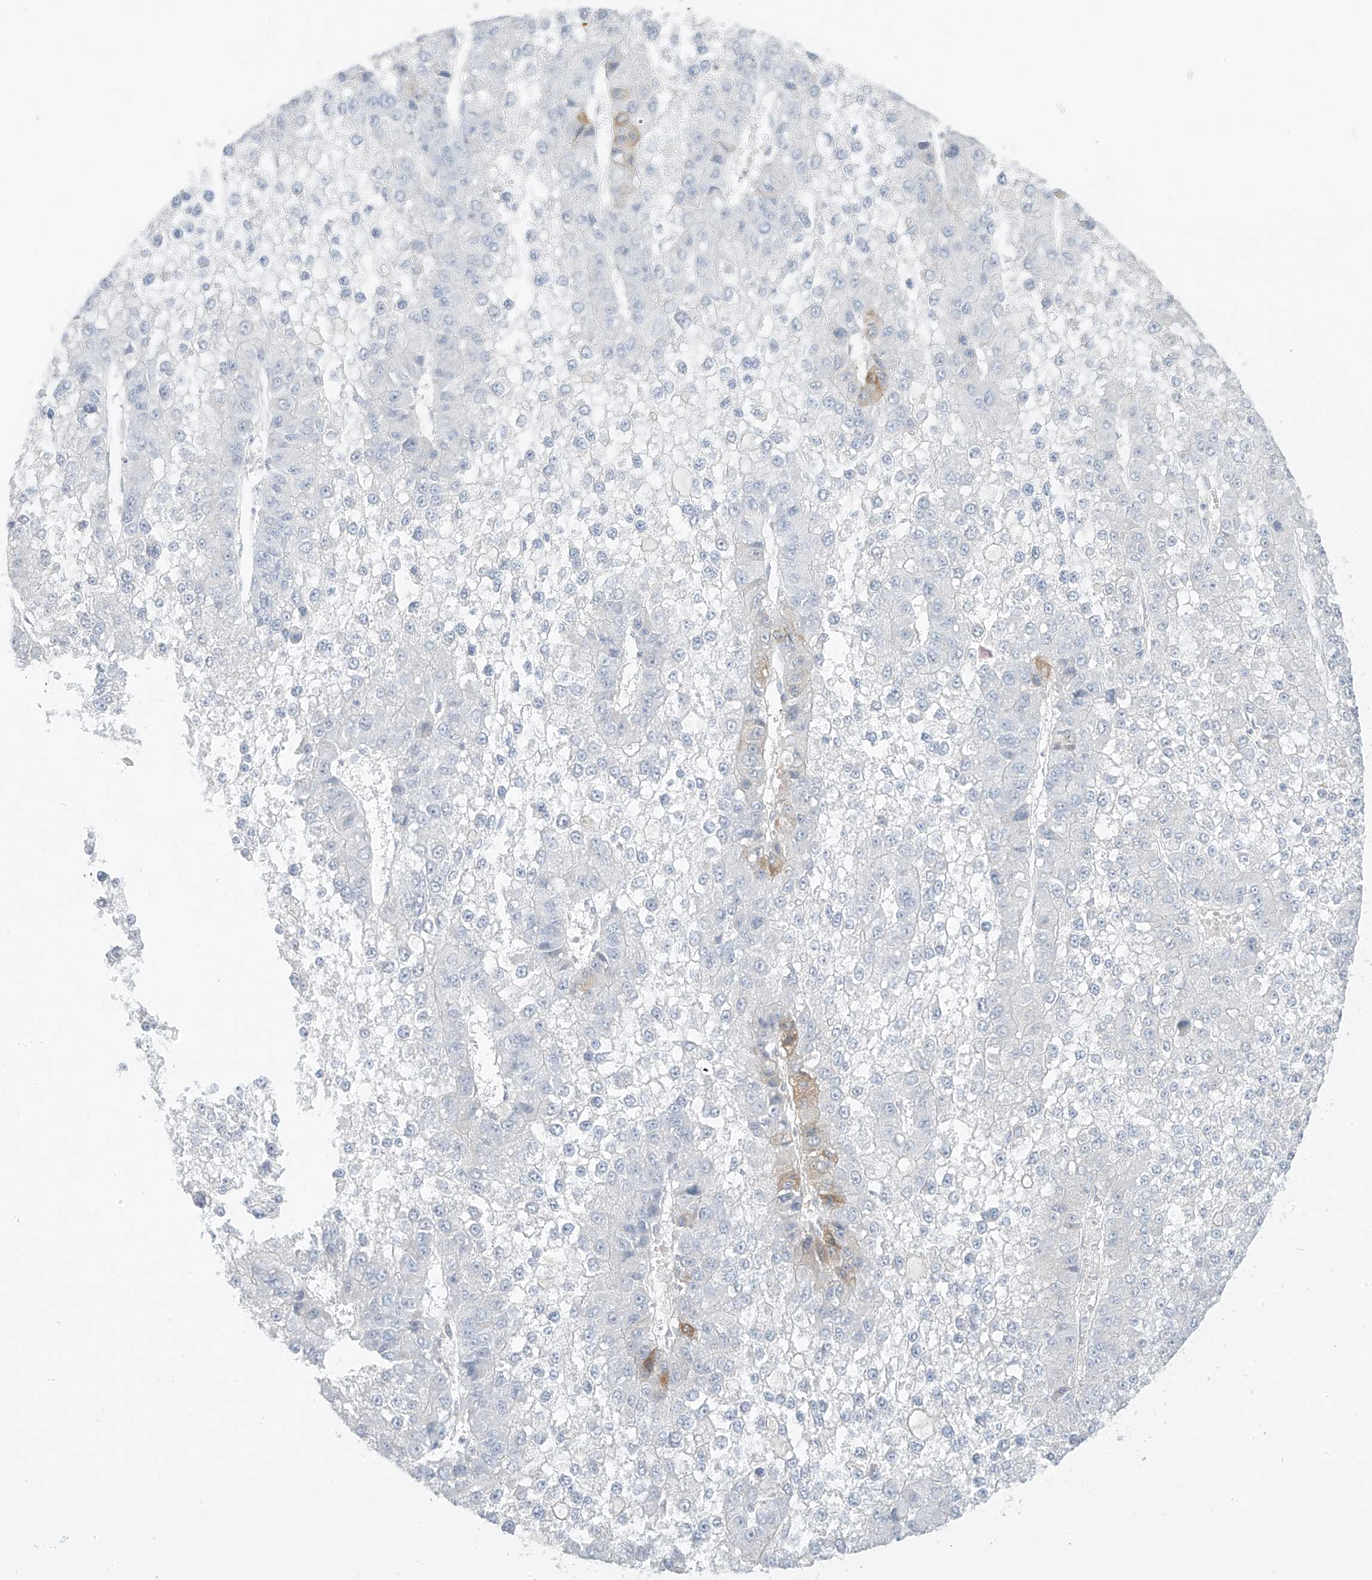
{"staining": {"intensity": "moderate", "quantity": "<25%", "location": "cytoplasmic/membranous"}, "tissue": "liver cancer", "cell_type": "Tumor cells", "image_type": "cancer", "snomed": [{"axis": "morphology", "description": "Carcinoma, Hepatocellular, NOS"}, {"axis": "topography", "description": "Liver"}], "caption": "A high-resolution image shows IHC staining of liver cancer, which displays moderate cytoplasmic/membranous staining in approximately <25% of tumor cells. (DAB IHC, brown staining for protein, blue staining for nuclei).", "gene": "DCDC2", "patient": {"sex": "female", "age": 73}}